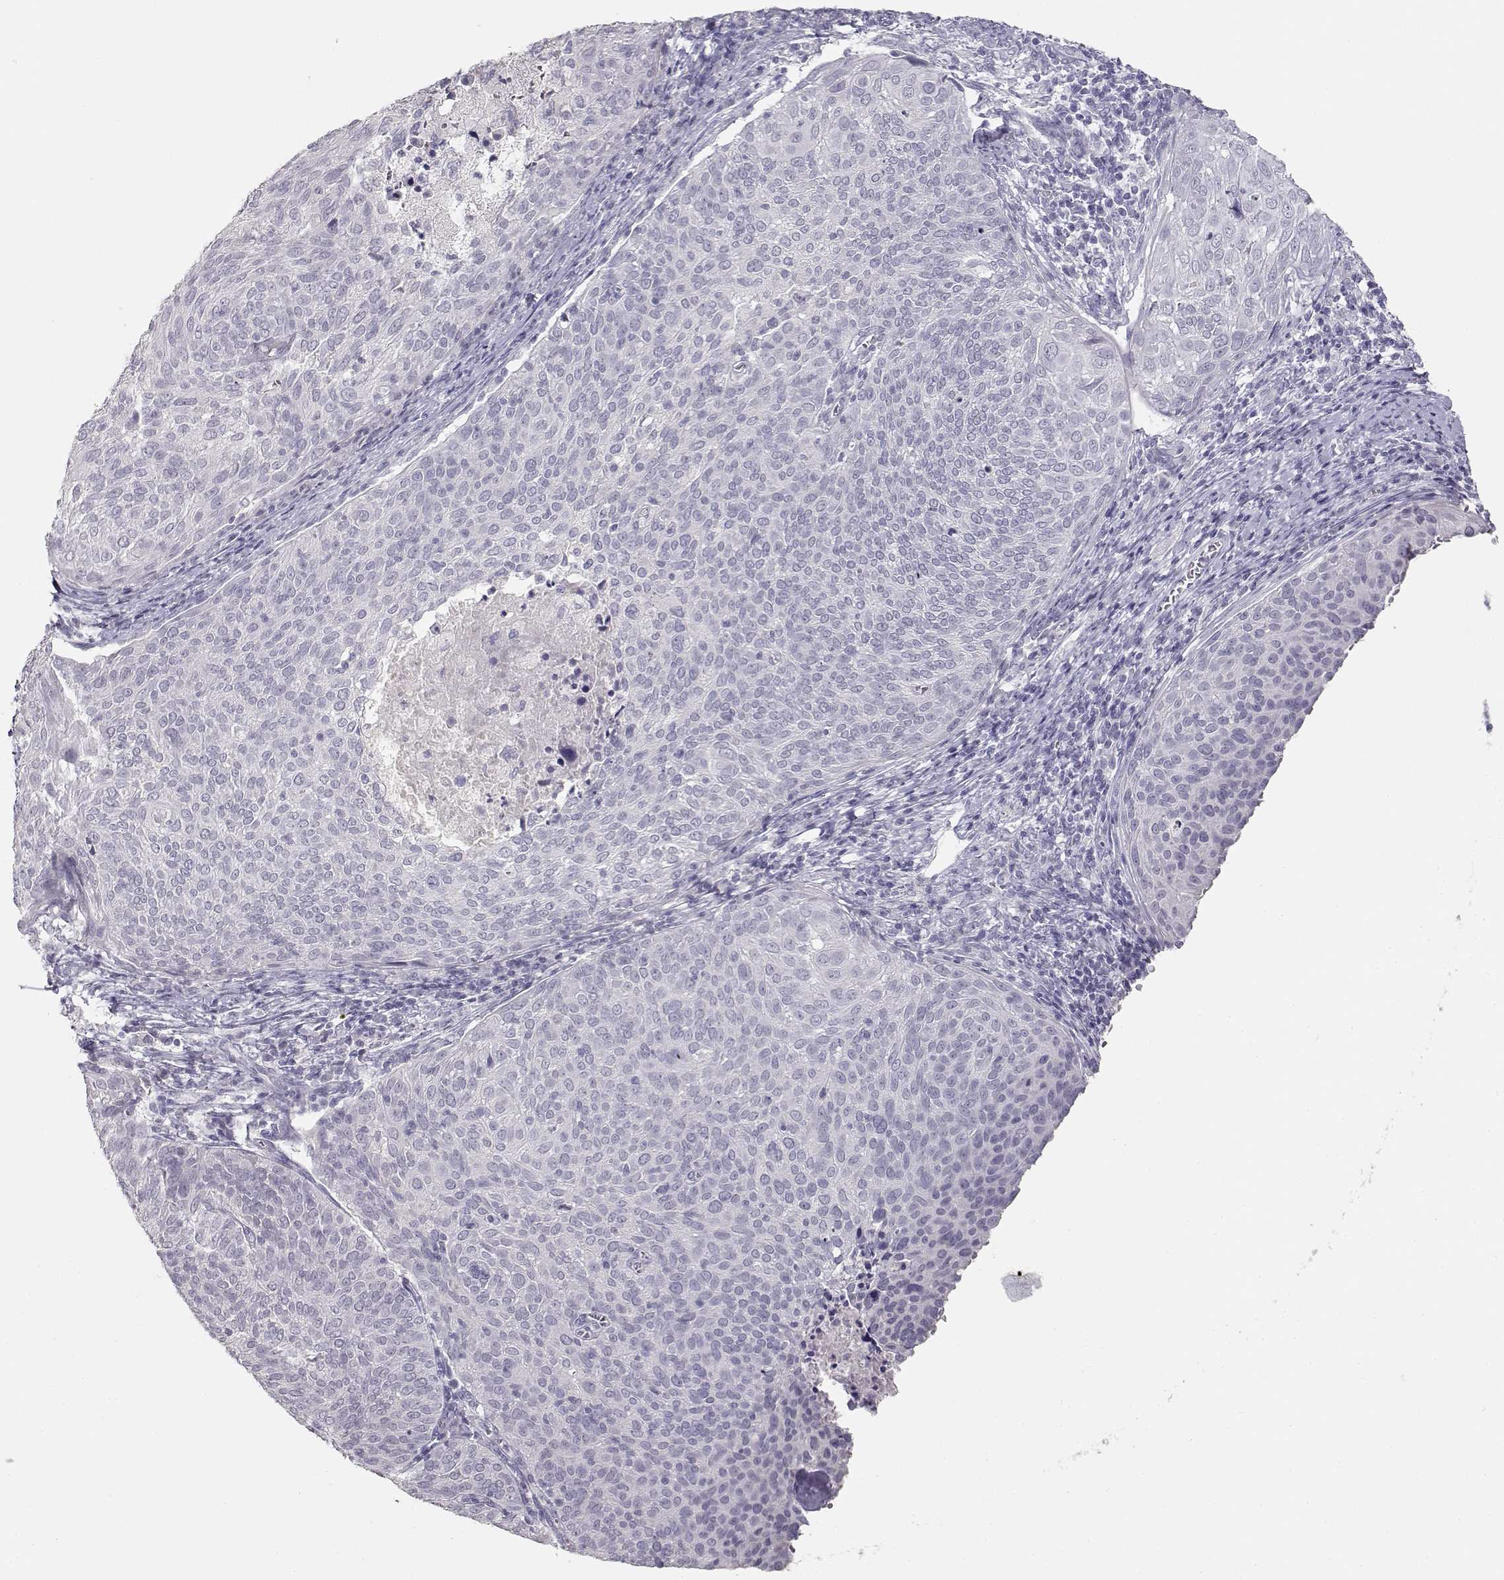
{"staining": {"intensity": "negative", "quantity": "none", "location": "none"}, "tissue": "cervical cancer", "cell_type": "Tumor cells", "image_type": "cancer", "snomed": [{"axis": "morphology", "description": "Squamous cell carcinoma, NOS"}, {"axis": "topography", "description": "Cervix"}], "caption": "This photomicrograph is of cervical cancer stained with immunohistochemistry to label a protein in brown with the nuclei are counter-stained blue. There is no expression in tumor cells.", "gene": "TKTL1", "patient": {"sex": "female", "age": 39}}